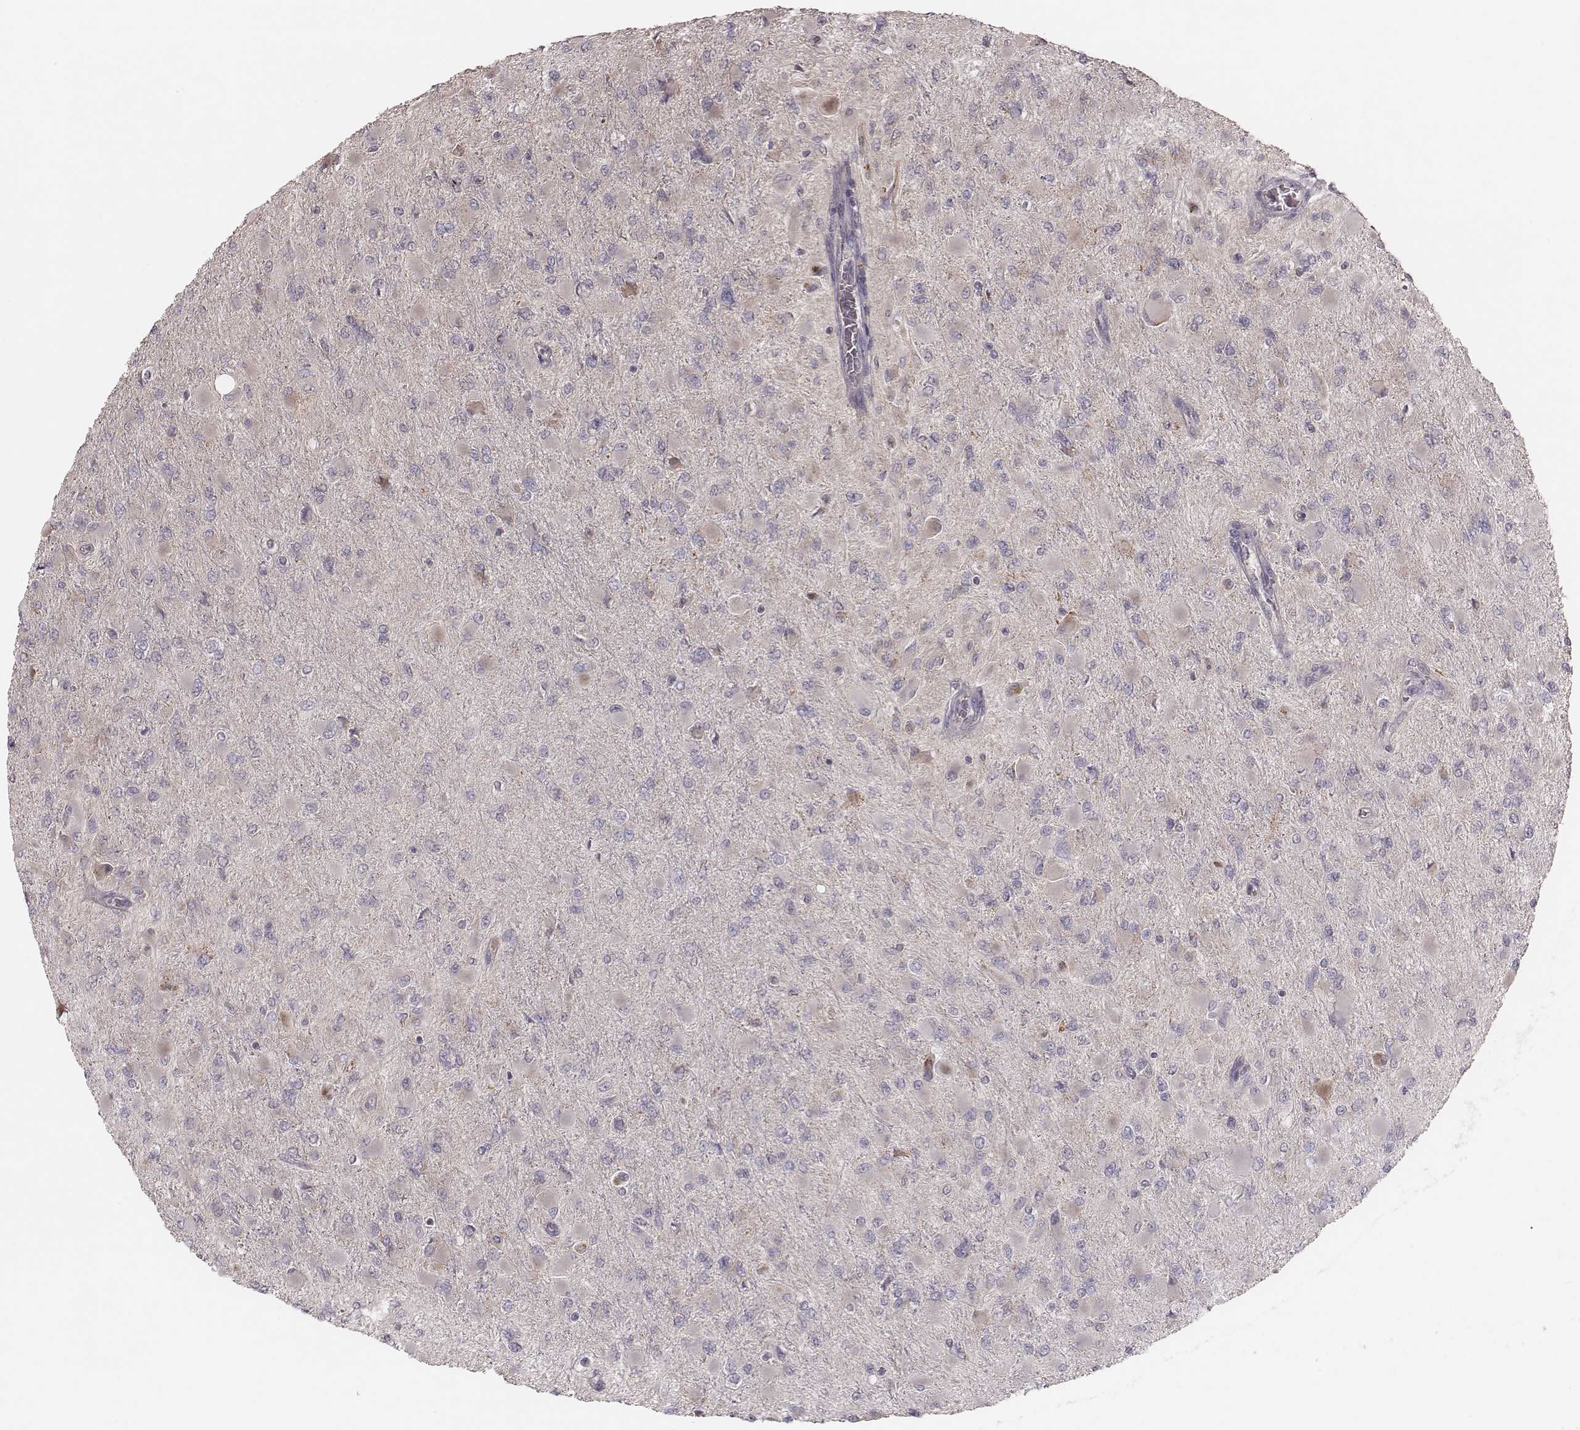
{"staining": {"intensity": "negative", "quantity": "none", "location": "none"}, "tissue": "glioma", "cell_type": "Tumor cells", "image_type": "cancer", "snomed": [{"axis": "morphology", "description": "Glioma, malignant, High grade"}, {"axis": "topography", "description": "Cerebral cortex"}], "caption": "The image reveals no staining of tumor cells in malignant glioma (high-grade). (DAB (3,3'-diaminobenzidine) IHC with hematoxylin counter stain).", "gene": "MRPS27", "patient": {"sex": "female", "age": 36}}